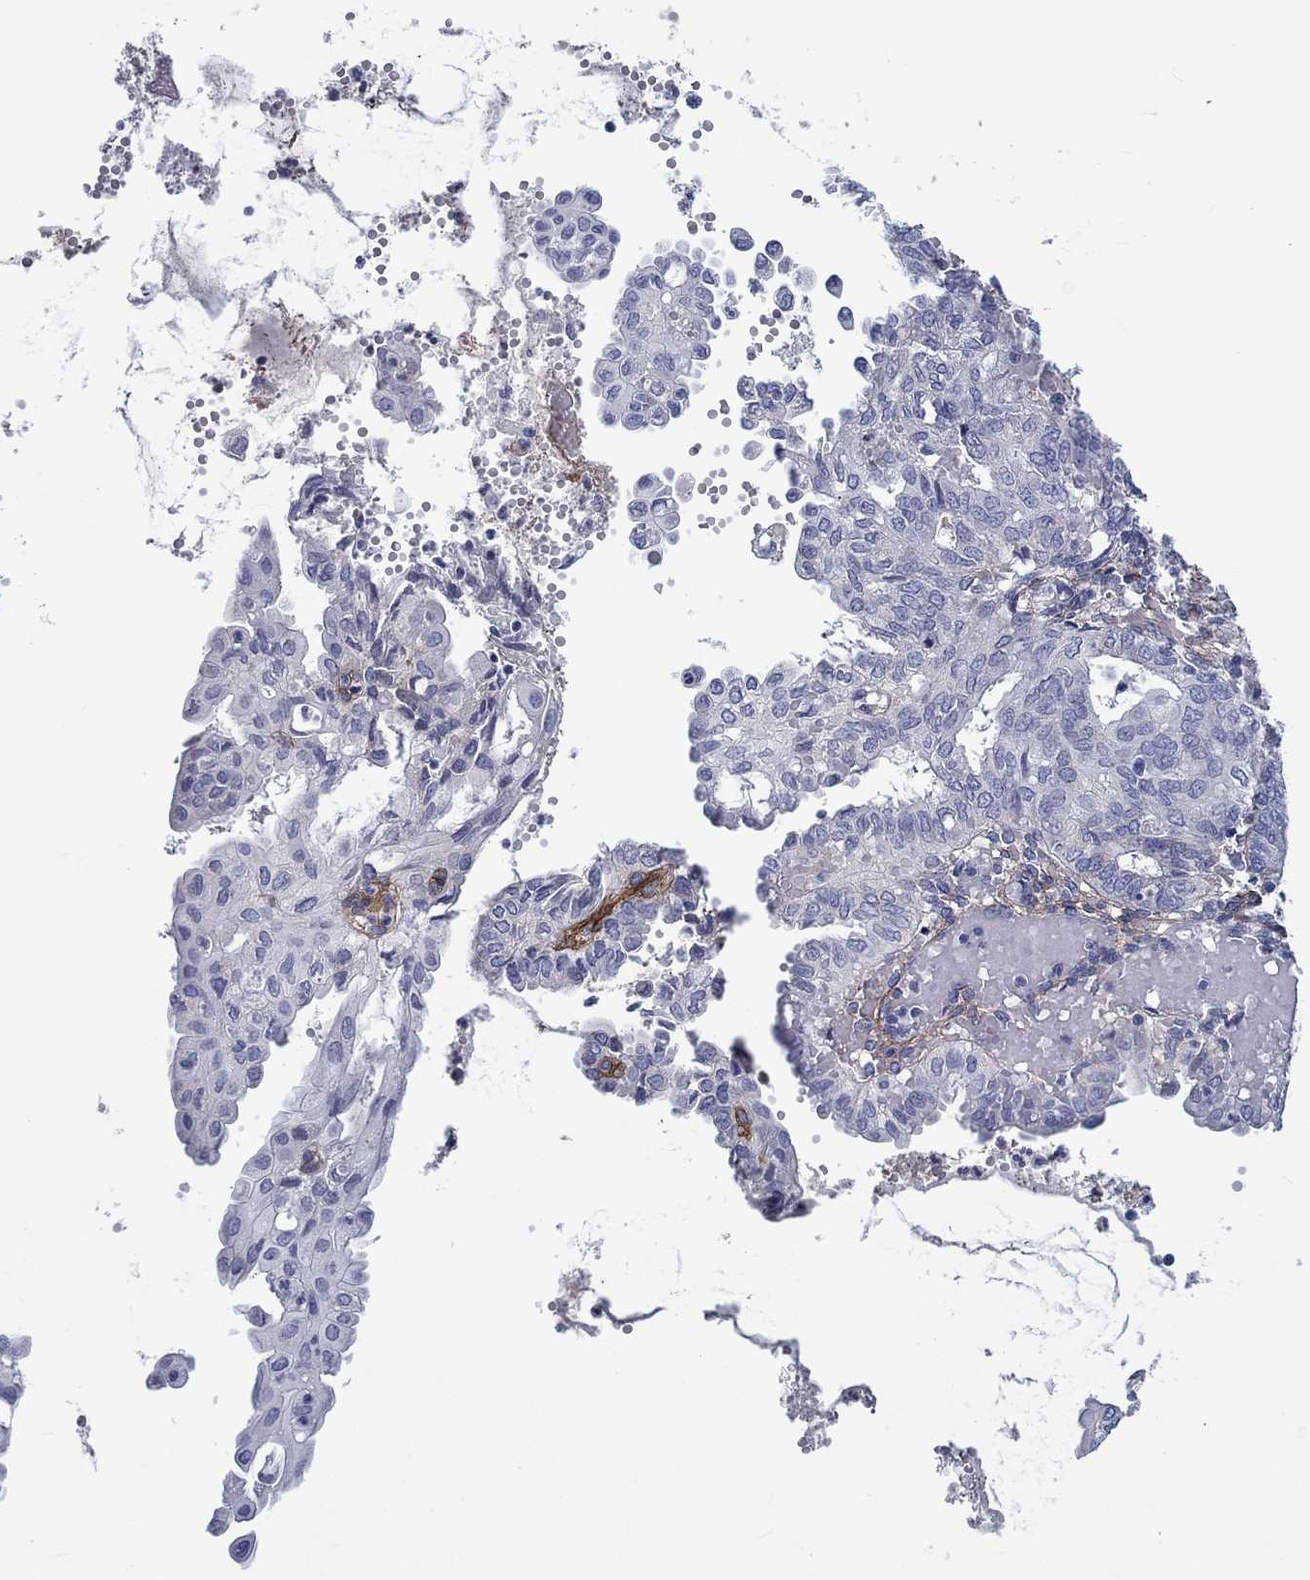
{"staining": {"intensity": "negative", "quantity": "none", "location": "none"}, "tissue": "endometrial cancer", "cell_type": "Tumor cells", "image_type": "cancer", "snomed": [{"axis": "morphology", "description": "Adenocarcinoma, NOS"}, {"axis": "topography", "description": "Endometrium"}], "caption": "Immunohistochemical staining of human endometrial adenocarcinoma reveals no significant positivity in tumor cells.", "gene": "TGFBI", "patient": {"sex": "female", "age": 68}}